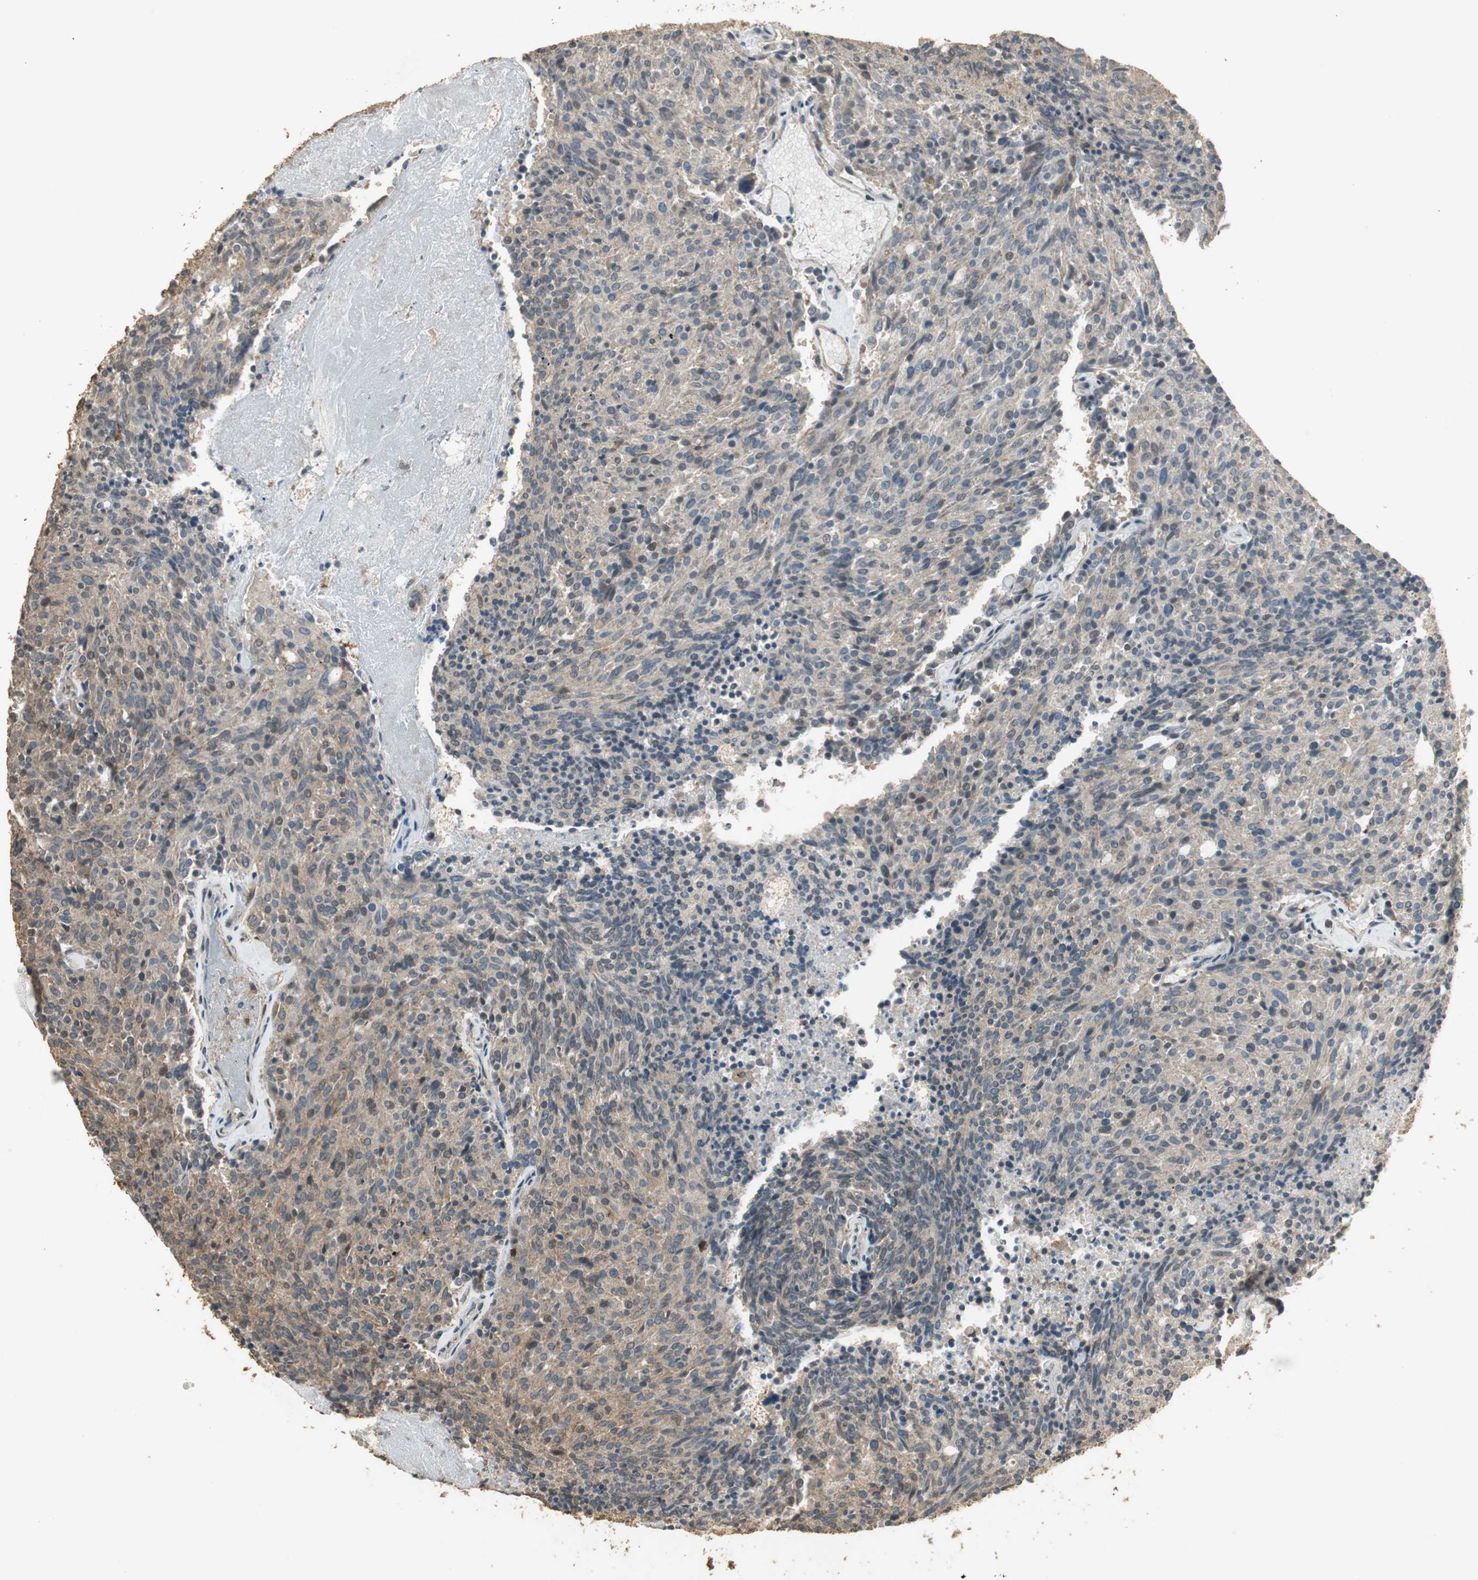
{"staining": {"intensity": "weak", "quantity": "25%-75%", "location": "cytoplasmic/membranous"}, "tissue": "carcinoid", "cell_type": "Tumor cells", "image_type": "cancer", "snomed": [{"axis": "morphology", "description": "Carcinoid, malignant, NOS"}, {"axis": "topography", "description": "Pancreas"}], "caption": "Immunohistochemical staining of carcinoid displays weak cytoplasmic/membranous protein expression in about 25%-75% of tumor cells. The staining was performed using DAB (3,3'-diaminobenzidine), with brown indicating positive protein expression. Nuclei are stained blue with hematoxylin.", "gene": "USP2", "patient": {"sex": "female", "age": 54}}